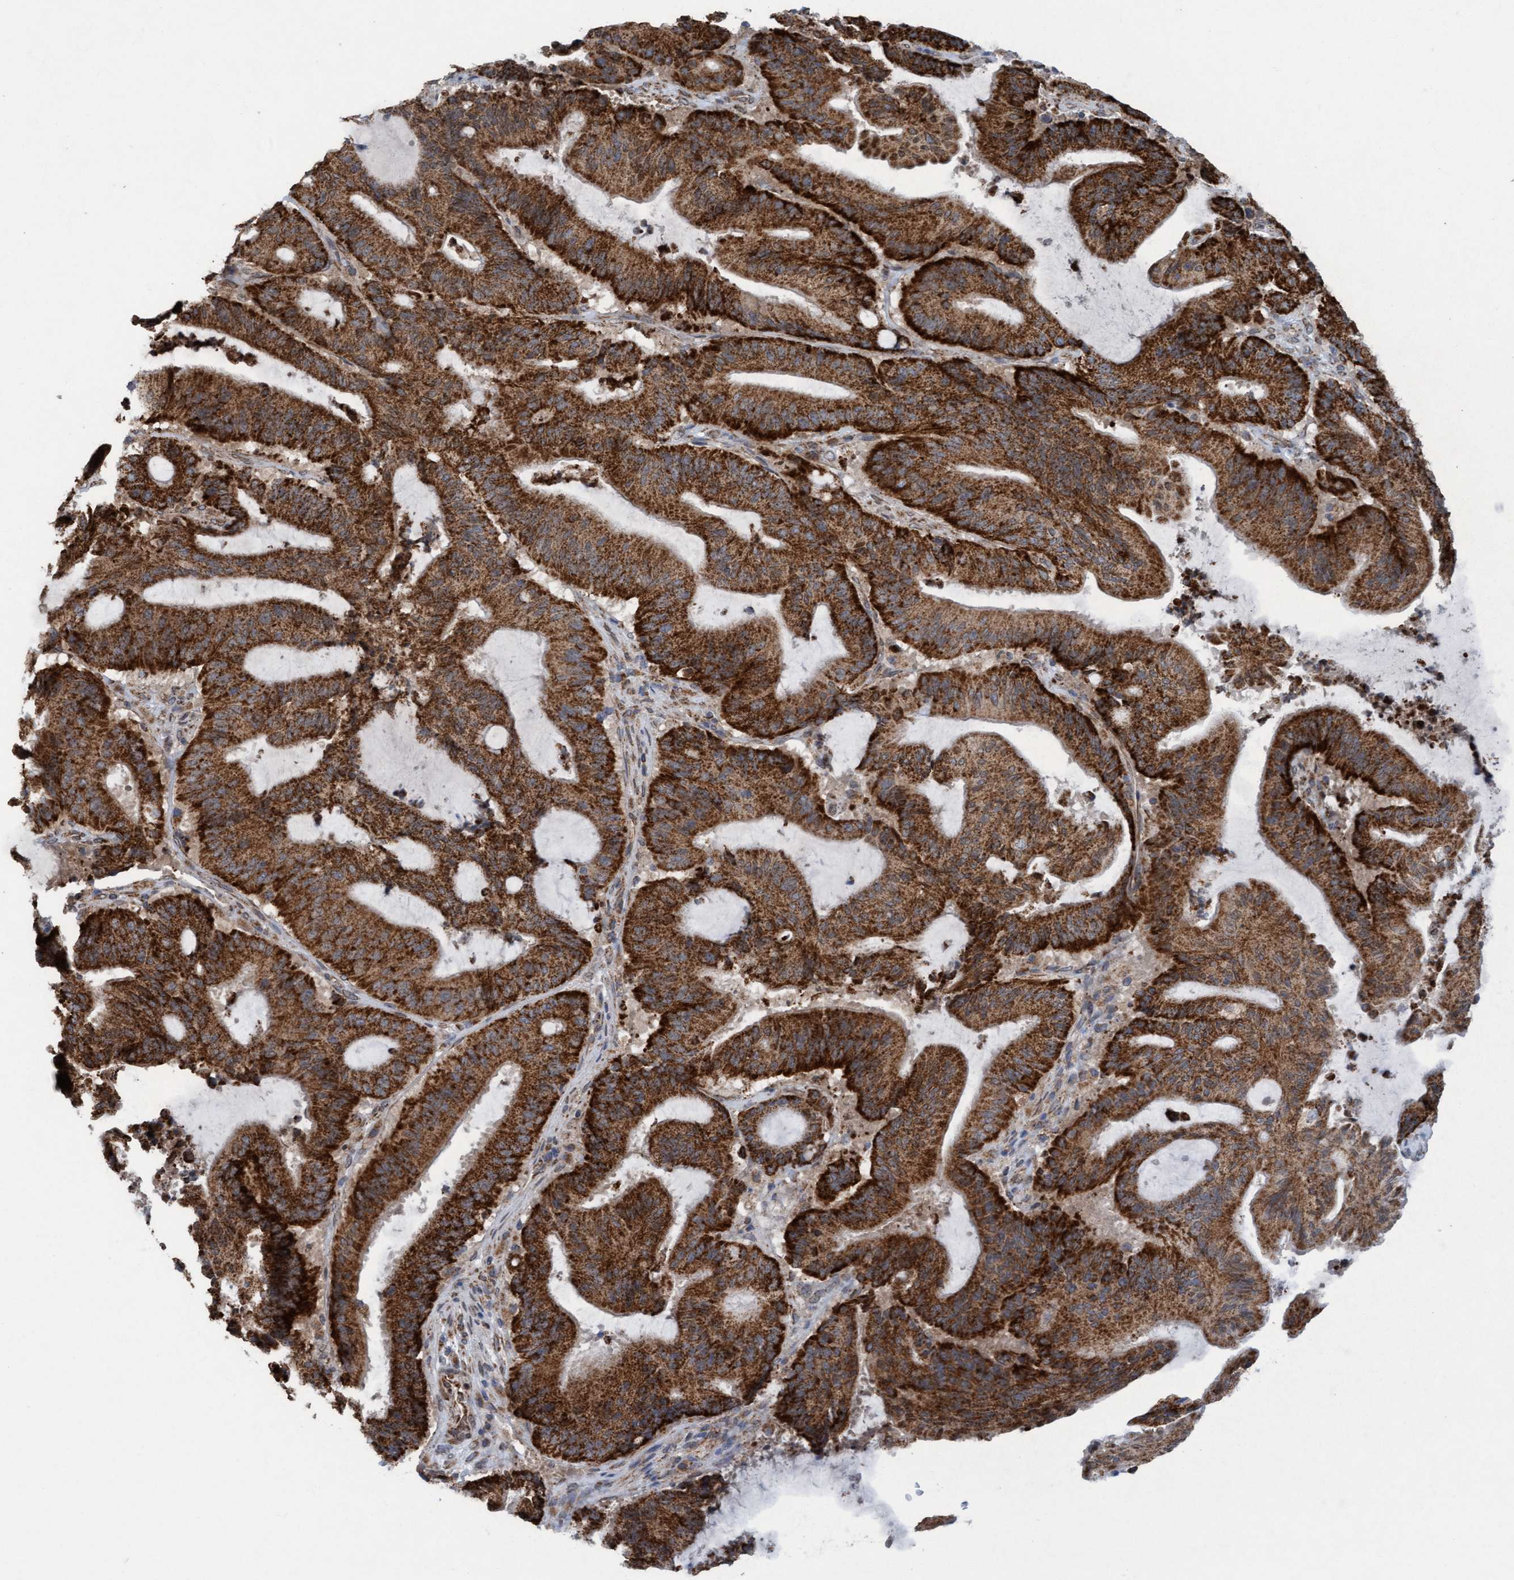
{"staining": {"intensity": "strong", "quantity": ">75%", "location": "cytoplasmic/membranous"}, "tissue": "liver cancer", "cell_type": "Tumor cells", "image_type": "cancer", "snomed": [{"axis": "morphology", "description": "Normal tissue, NOS"}, {"axis": "morphology", "description": "Cholangiocarcinoma"}, {"axis": "topography", "description": "Liver"}, {"axis": "topography", "description": "Peripheral nerve tissue"}], "caption": "IHC micrograph of liver cancer stained for a protein (brown), which exhibits high levels of strong cytoplasmic/membranous staining in approximately >75% of tumor cells.", "gene": "MRPS23", "patient": {"sex": "female", "age": 73}}